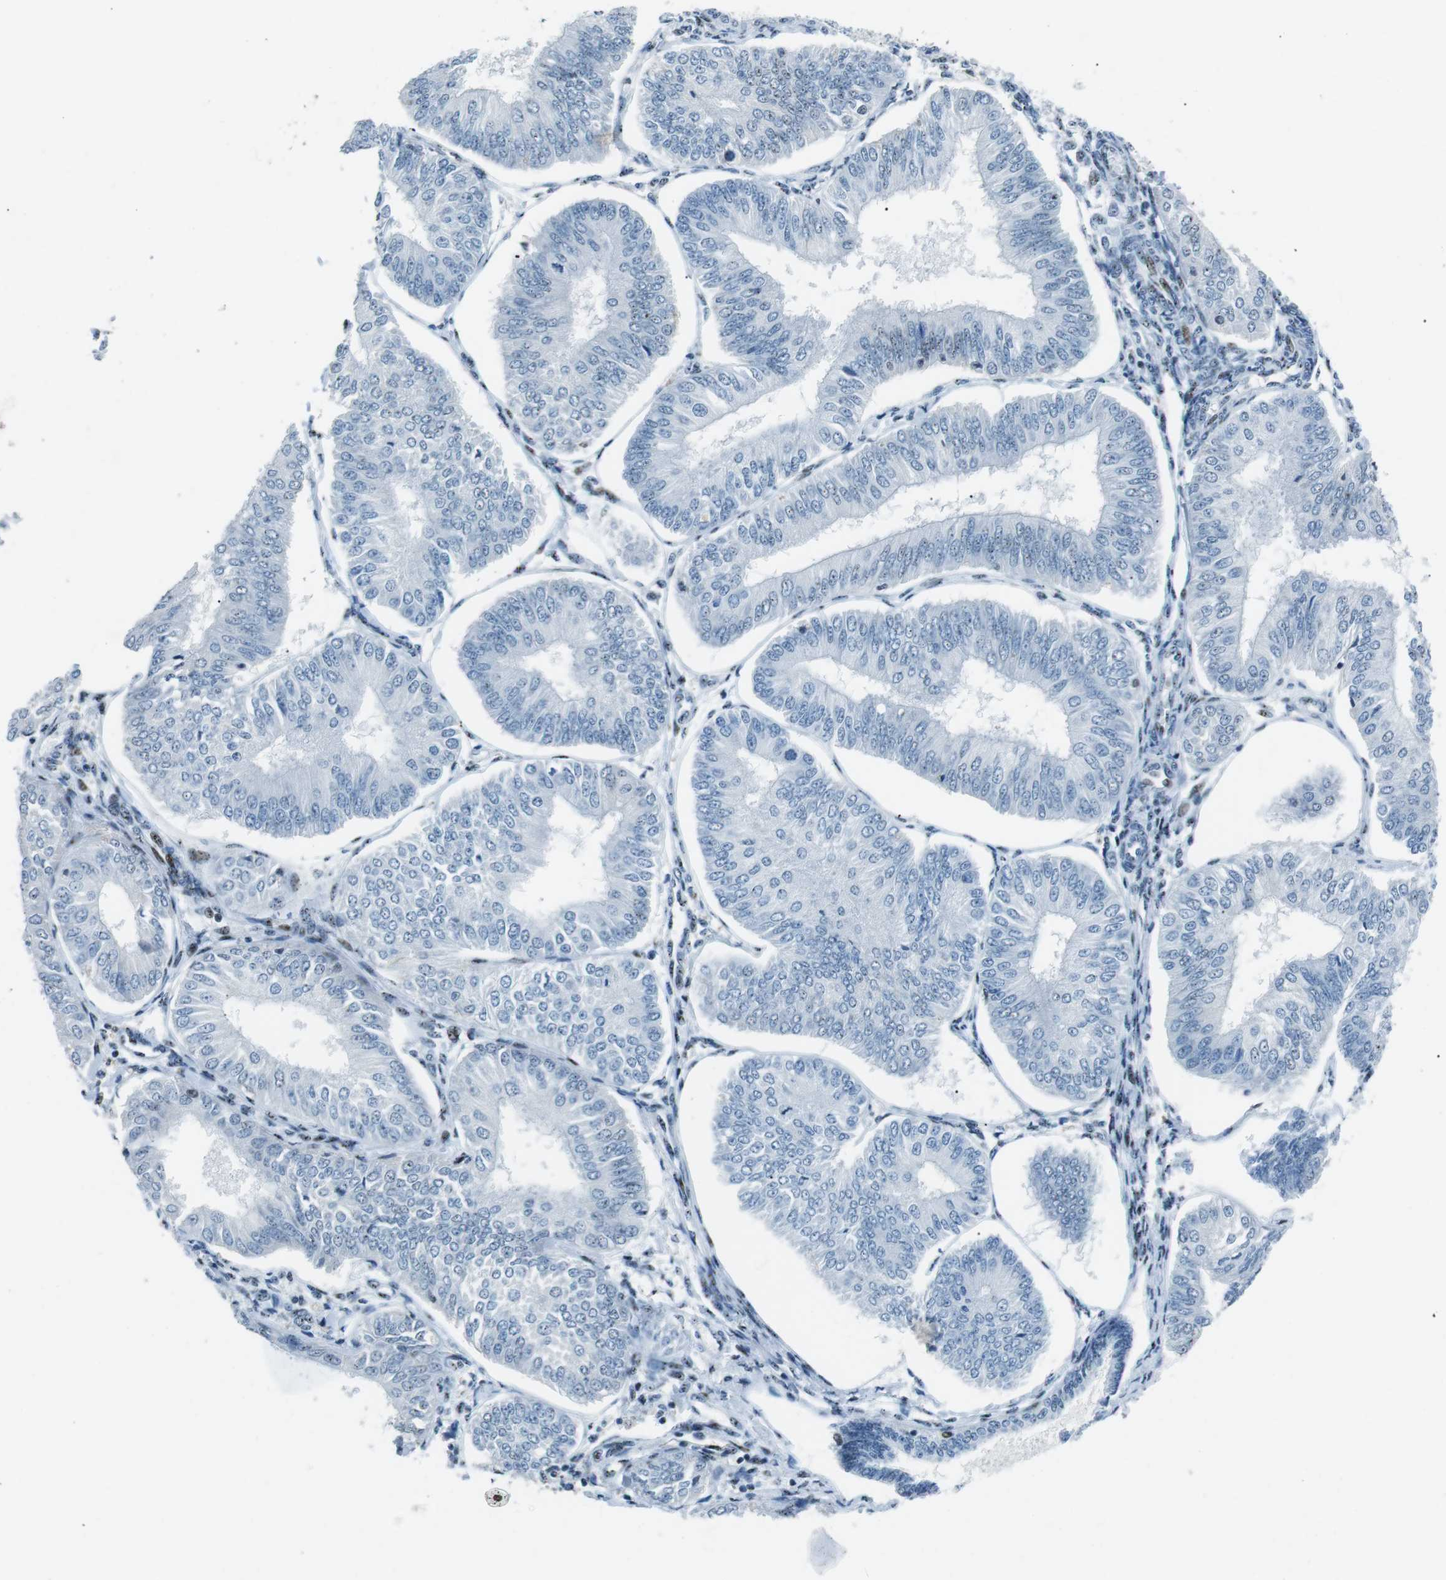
{"staining": {"intensity": "negative", "quantity": "none", "location": "none"}, "tissue": "endometrial cancer", "cell_type": "Tumor cells", "image_type": "cancer", "snomed": [{"axis": "morphology", "description": "Adenocarcinoma, NOS"}, {"axis": "topography", "description": "Endometrium"}], "caption": "There is no significant expression in tumor cells of endometrial cancer (adenocarcinoma).", "gene": "PML", "patient": {"sex": "female", "age": 58}}